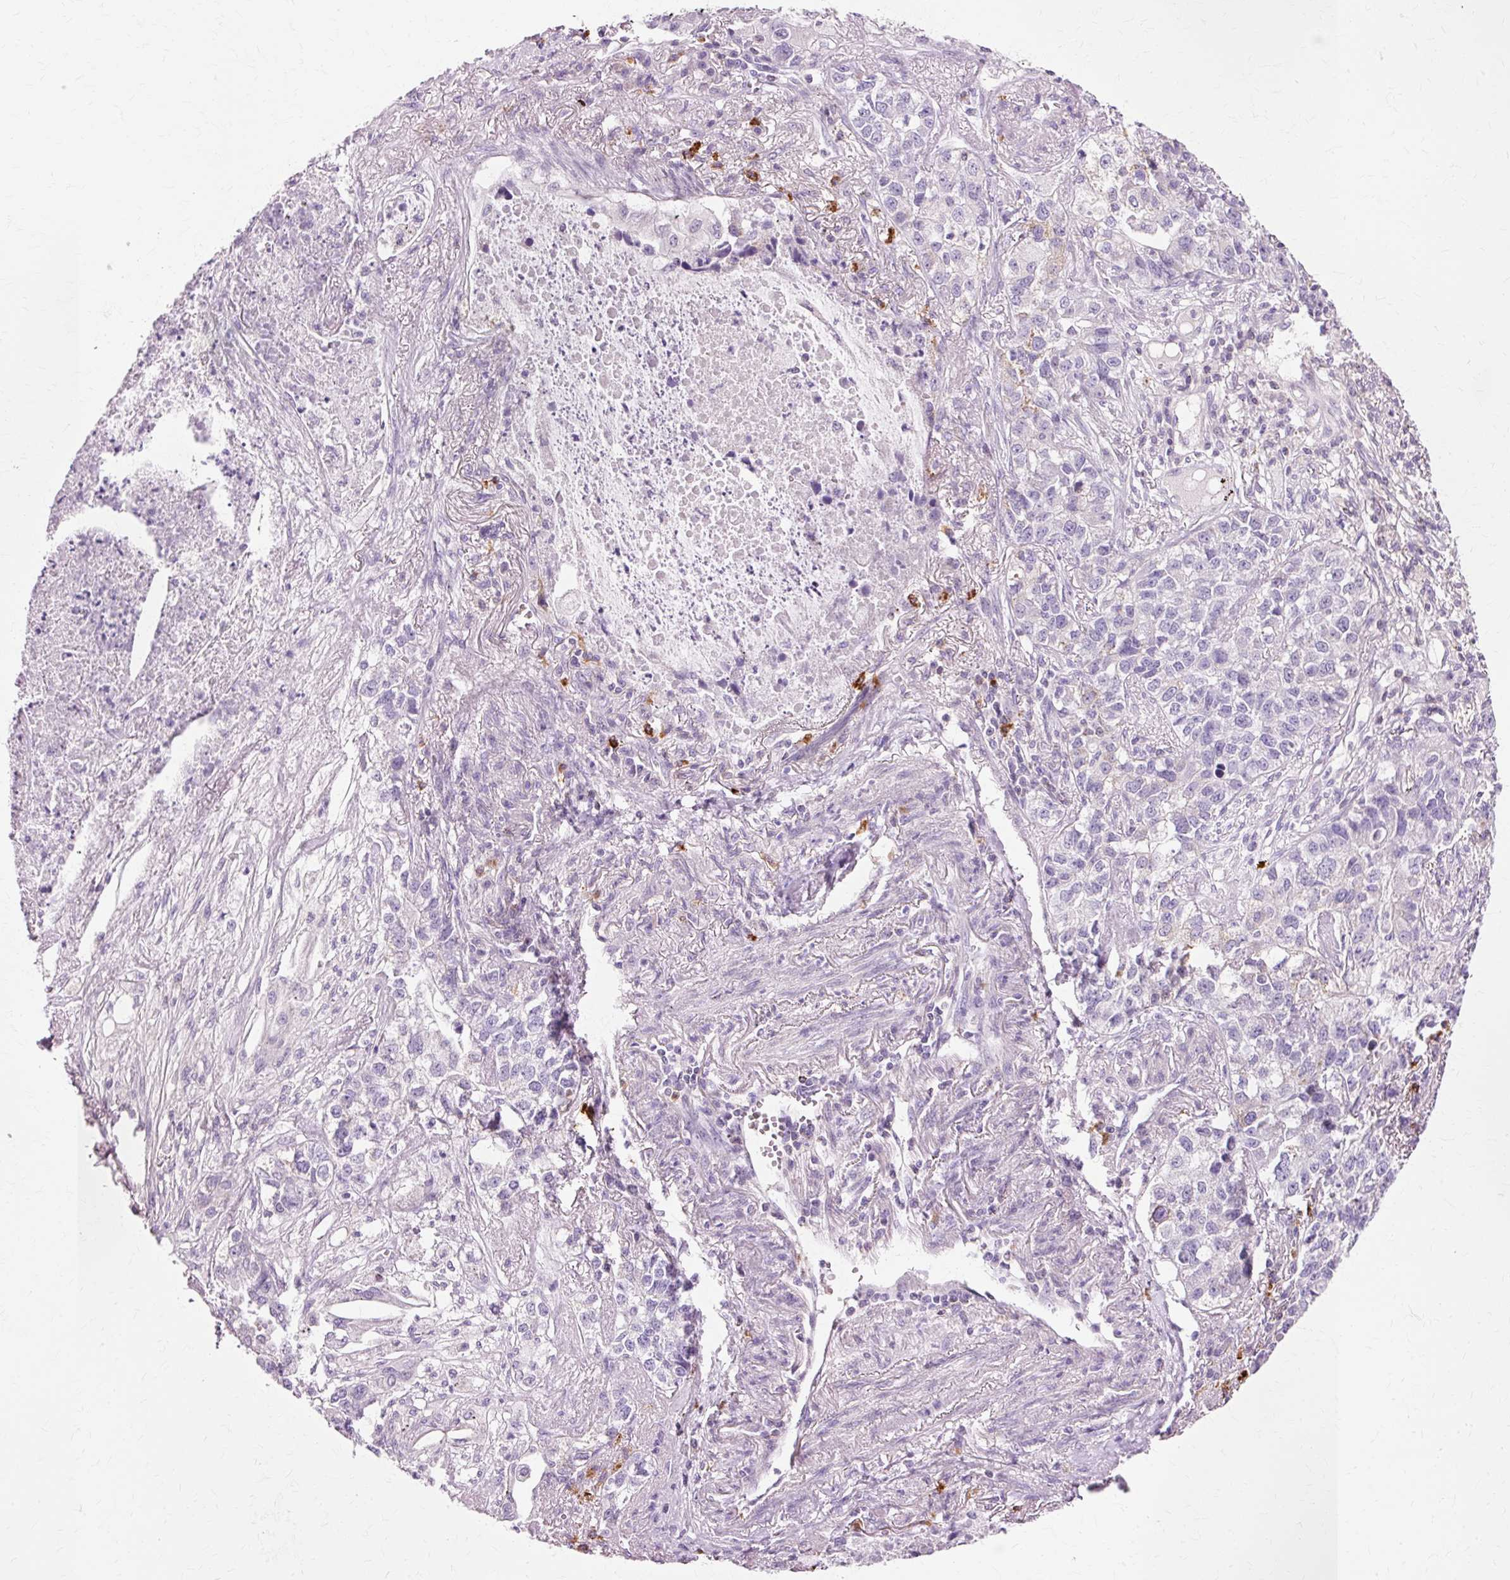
{"staining": {"intensity": "negative", "quantity": "none", "location": "none"}, "tissue": "lung cancer", "cell_type": "Tumor cells", "image_type": "cancer", "snomed": [{"axis": "morphology", "description": "Adenocarcinoma, NOS"}, {"axis": "topography", "description": "Lung"}], "caption": "Immunohistochemical staining of human lung adenocarcinoma shows no significant staining in tumor cells. (DAB immunohistochemistry with hematoxylin counter stain).", "gene": "VN1R2", "patient": {"sex": "male", "age": 49}}